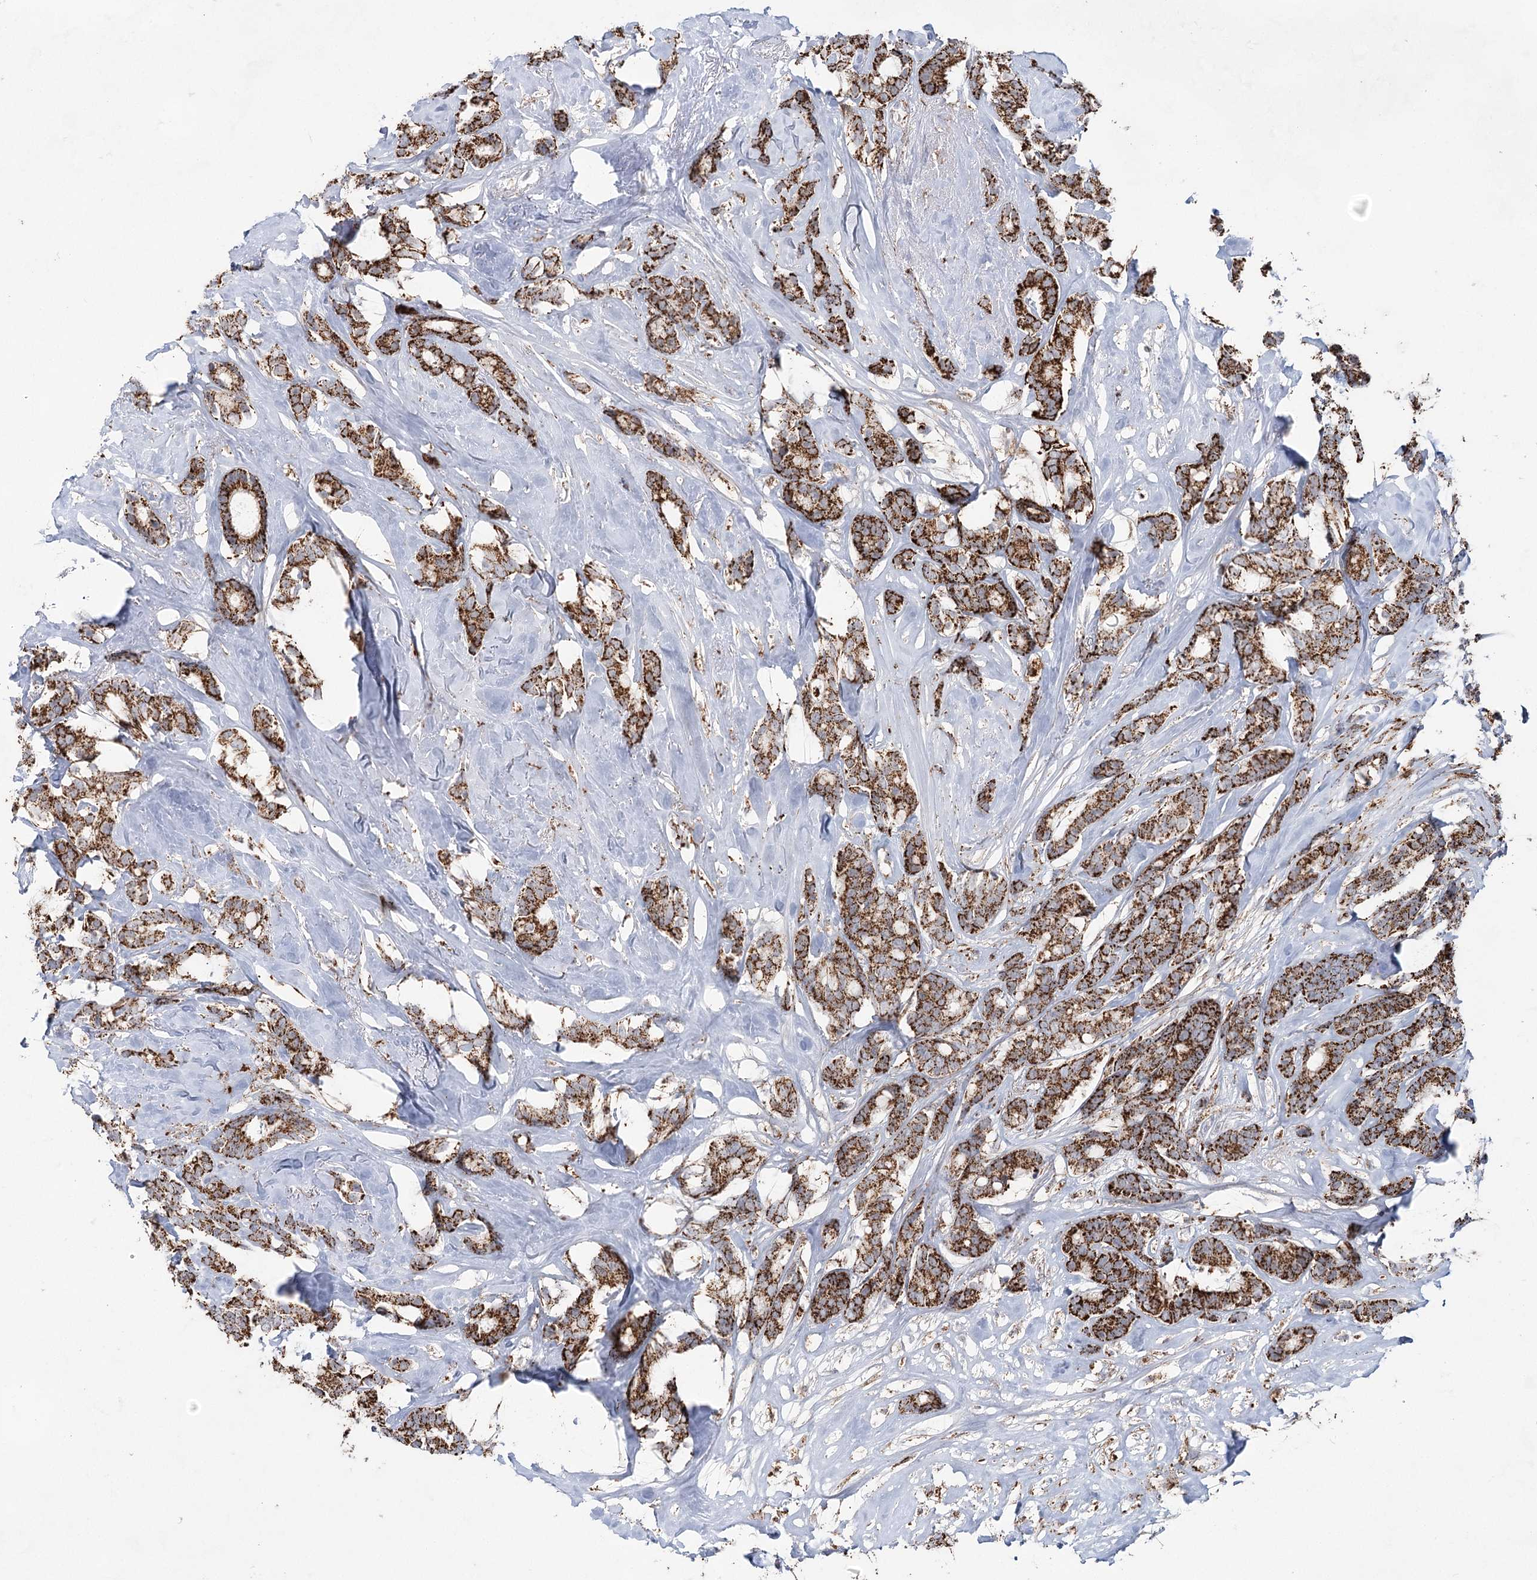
{"staining": {"intensity": "strong", "quantity": ">75%", "location": "cytoplasmic/membranous"}, "tissue": "breast cancer", "cell_type": "Tumor cells", "image_type": "cancer", "snomed": [{"axis": "morphology", "description": "Duct carcinoma"}, {"axis": "topography", "description": "Breast"}], "caption": "A high-resolution micrograph shows immunohistochemistry staining of breast cancer (infiltrating ductal carcinoma), which exhibits strong cytoplasmic/membranous positivity in about >75% of tumor cells.", "gene": "CWF19L1", "patient": {"sex": "female", "age": 87}}